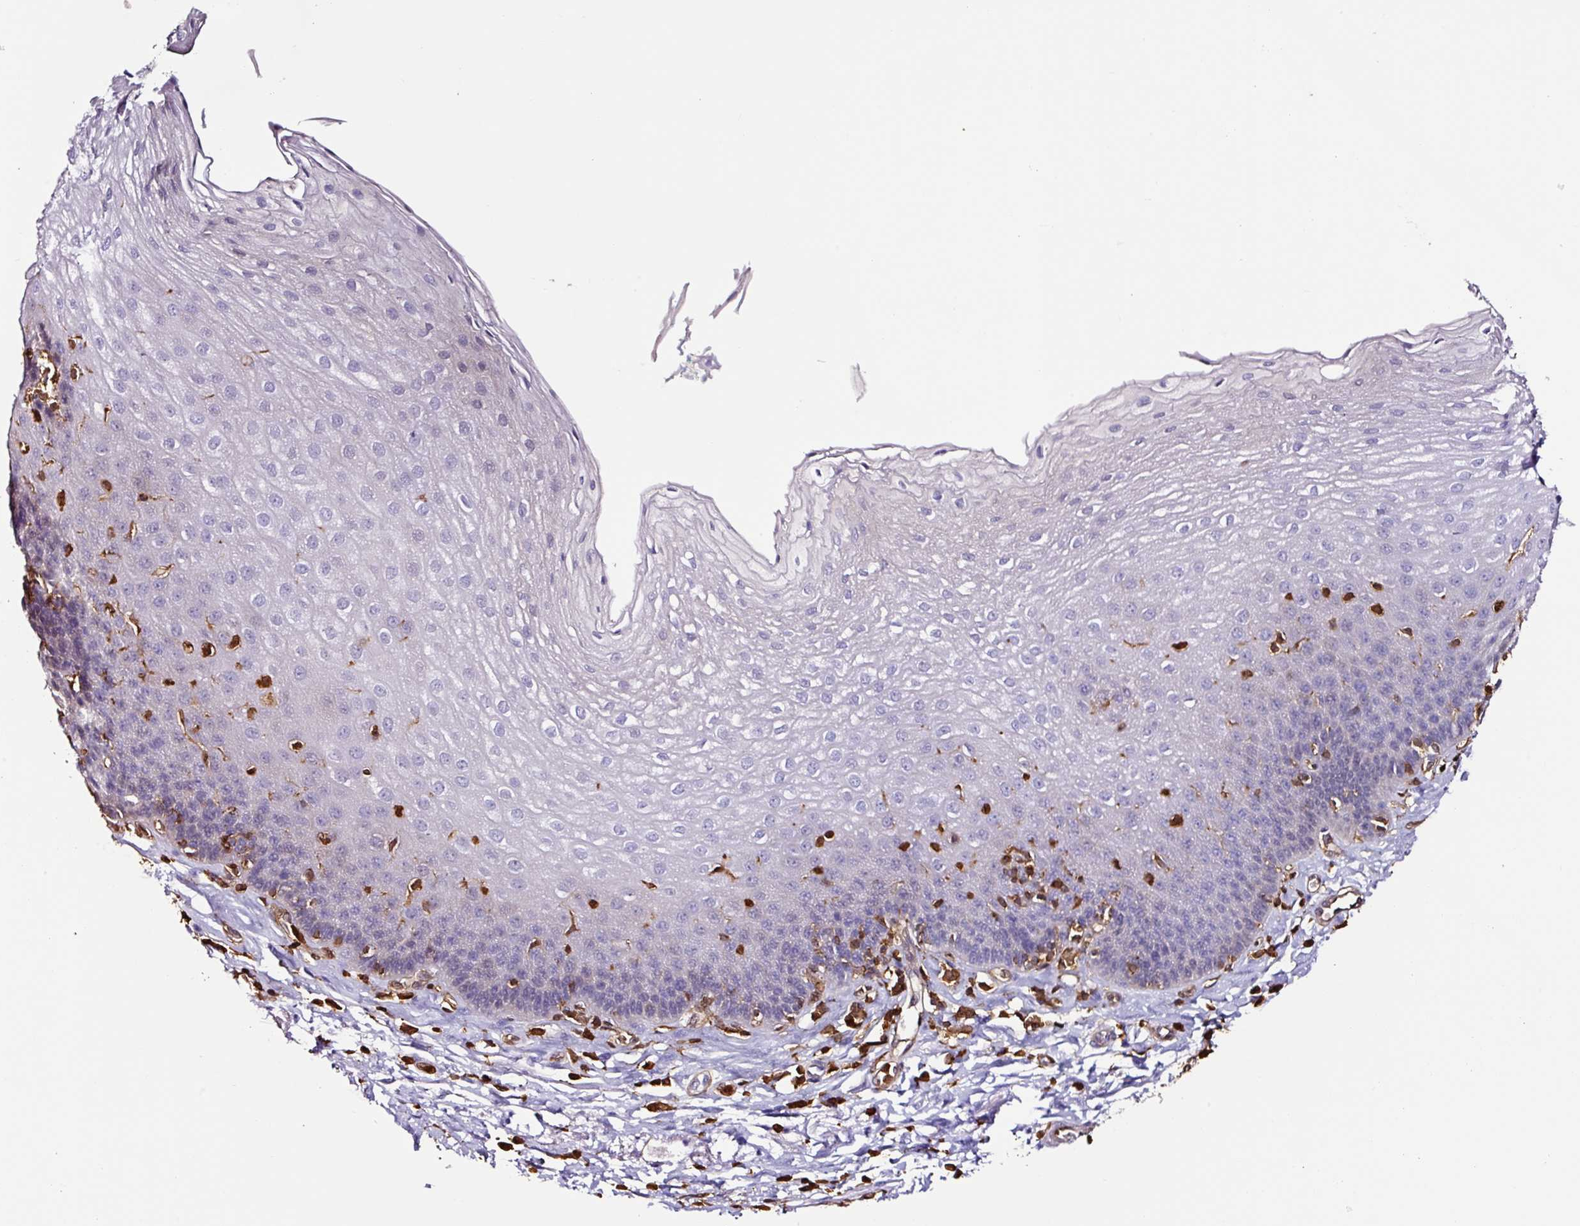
{"staining": {"intensity": "negative", "quantity": "none", "location": "none"}, "tissue": "esophagus", "cell_type": "Squamous epithelial cells", "image_type": "normal", "snomed": [{"axis": "morphology", "description": "Normal tissue, NOS"}, {"axis": "topography", "description": "Esophagus"}], "caption": "This is an immunohistochemistry micrograph of unremarkable human esophagus. There is no staining in squamous epithelial cells.", "gene": "ARHGDIB", "patient": {"sex": "female", "age": 81}}